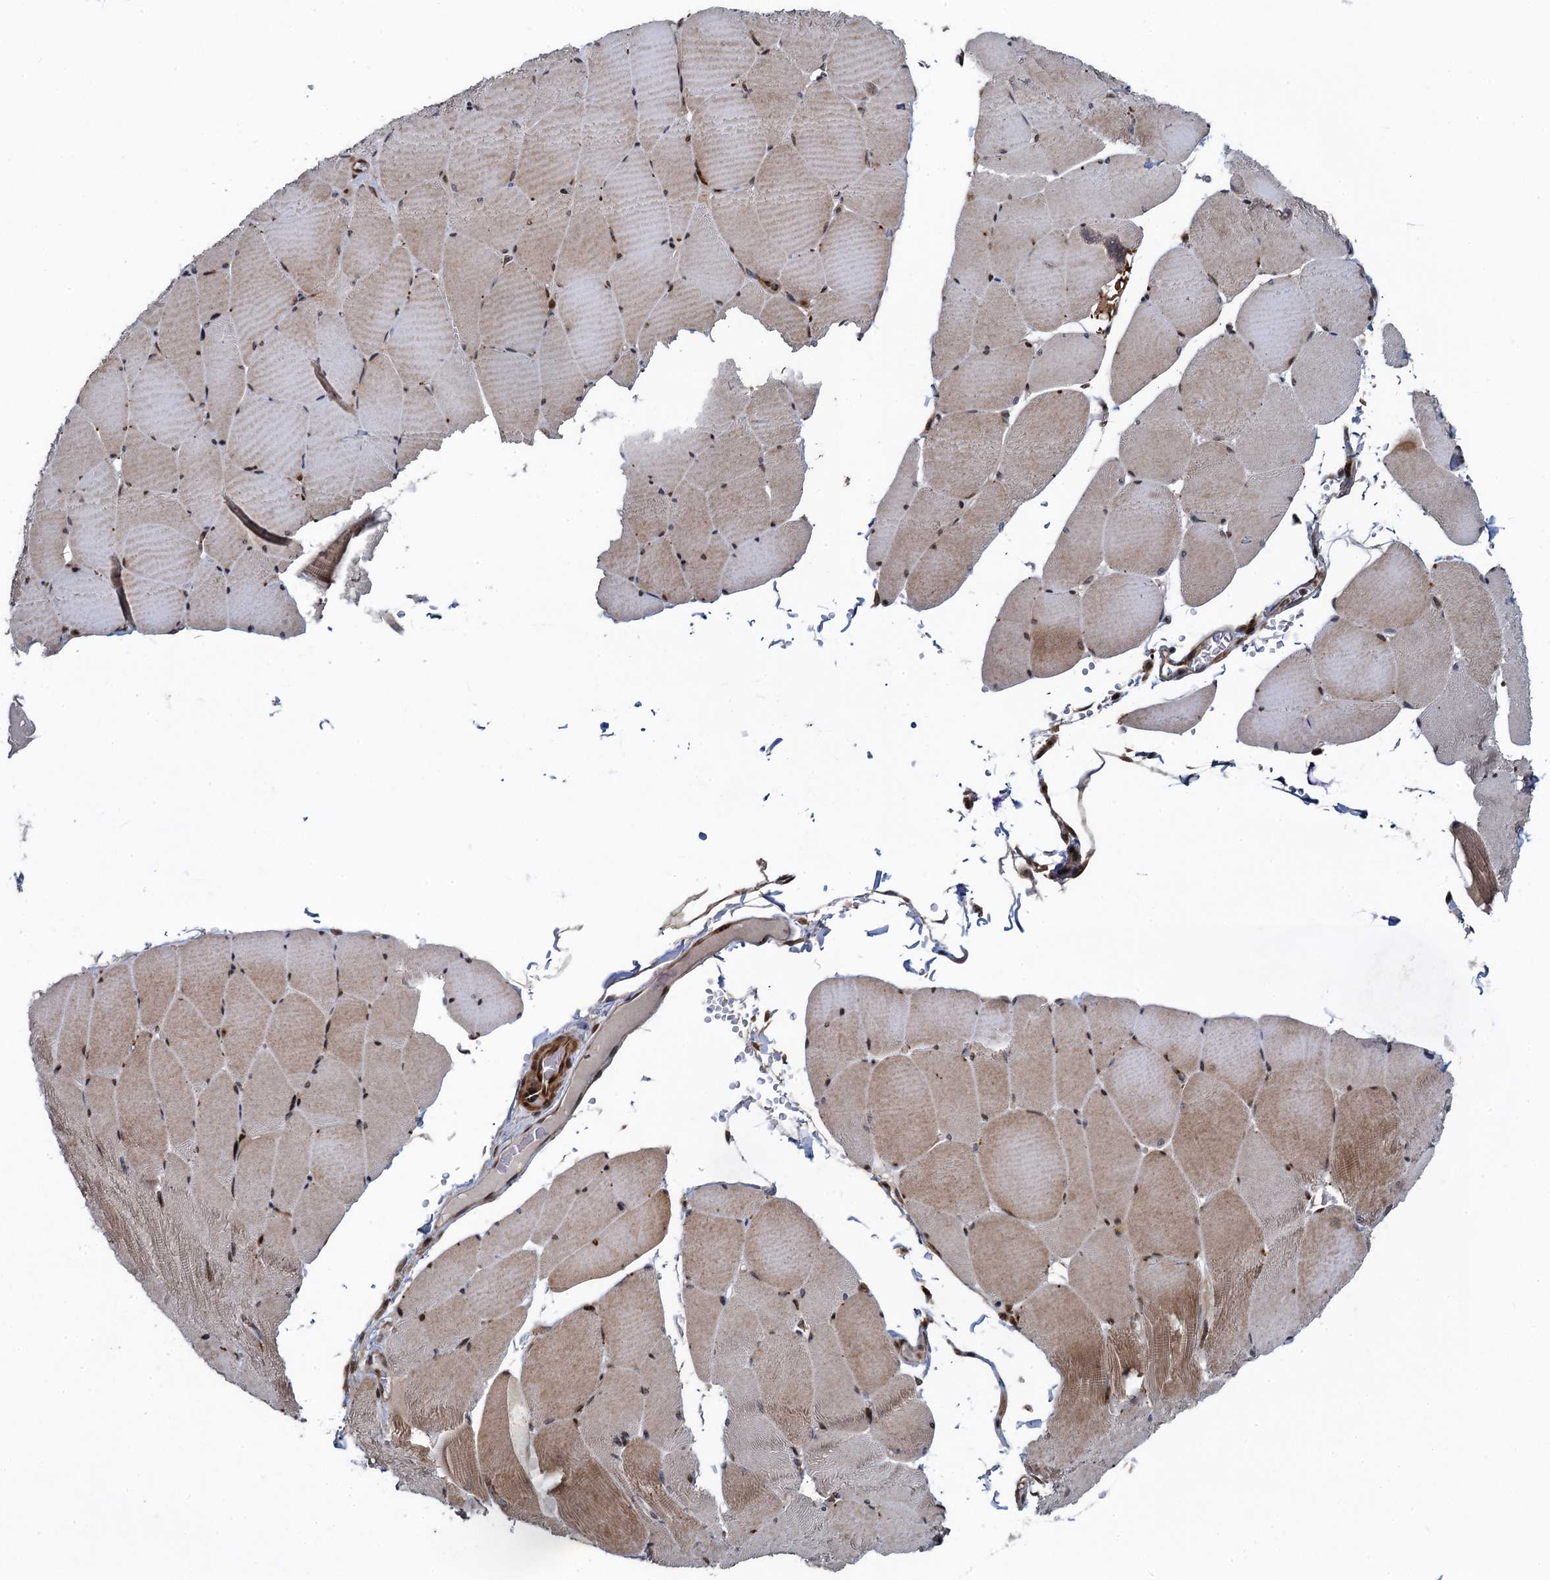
{"staining": {"intensity": "moderate", "quantity": "25%-75%", "location": "cytoplasmic/membranous,nuclear"}, "tissue": "skeletal muscle", "cell_type": "Myocytes", "image_type": "normal", "snomed": [{"axis": "morphology", "description": "Normal tissue, NOS"}, {"axis": "topography", "description": "Skeletal muscle"}, {"axis": "topography", "description": "Head-Neck"}], "caption": "IHC (DAB) staining of normal skeletal muscle shows moderate cytoplasmic/membranous,nuclear protein staining in approximately 25%-75% of myocytes. (DAB = brown stain, brightfield microscopy at high magnification).", "gene": "ATOSA", "patient": {"sex": "male", "age": 66}}